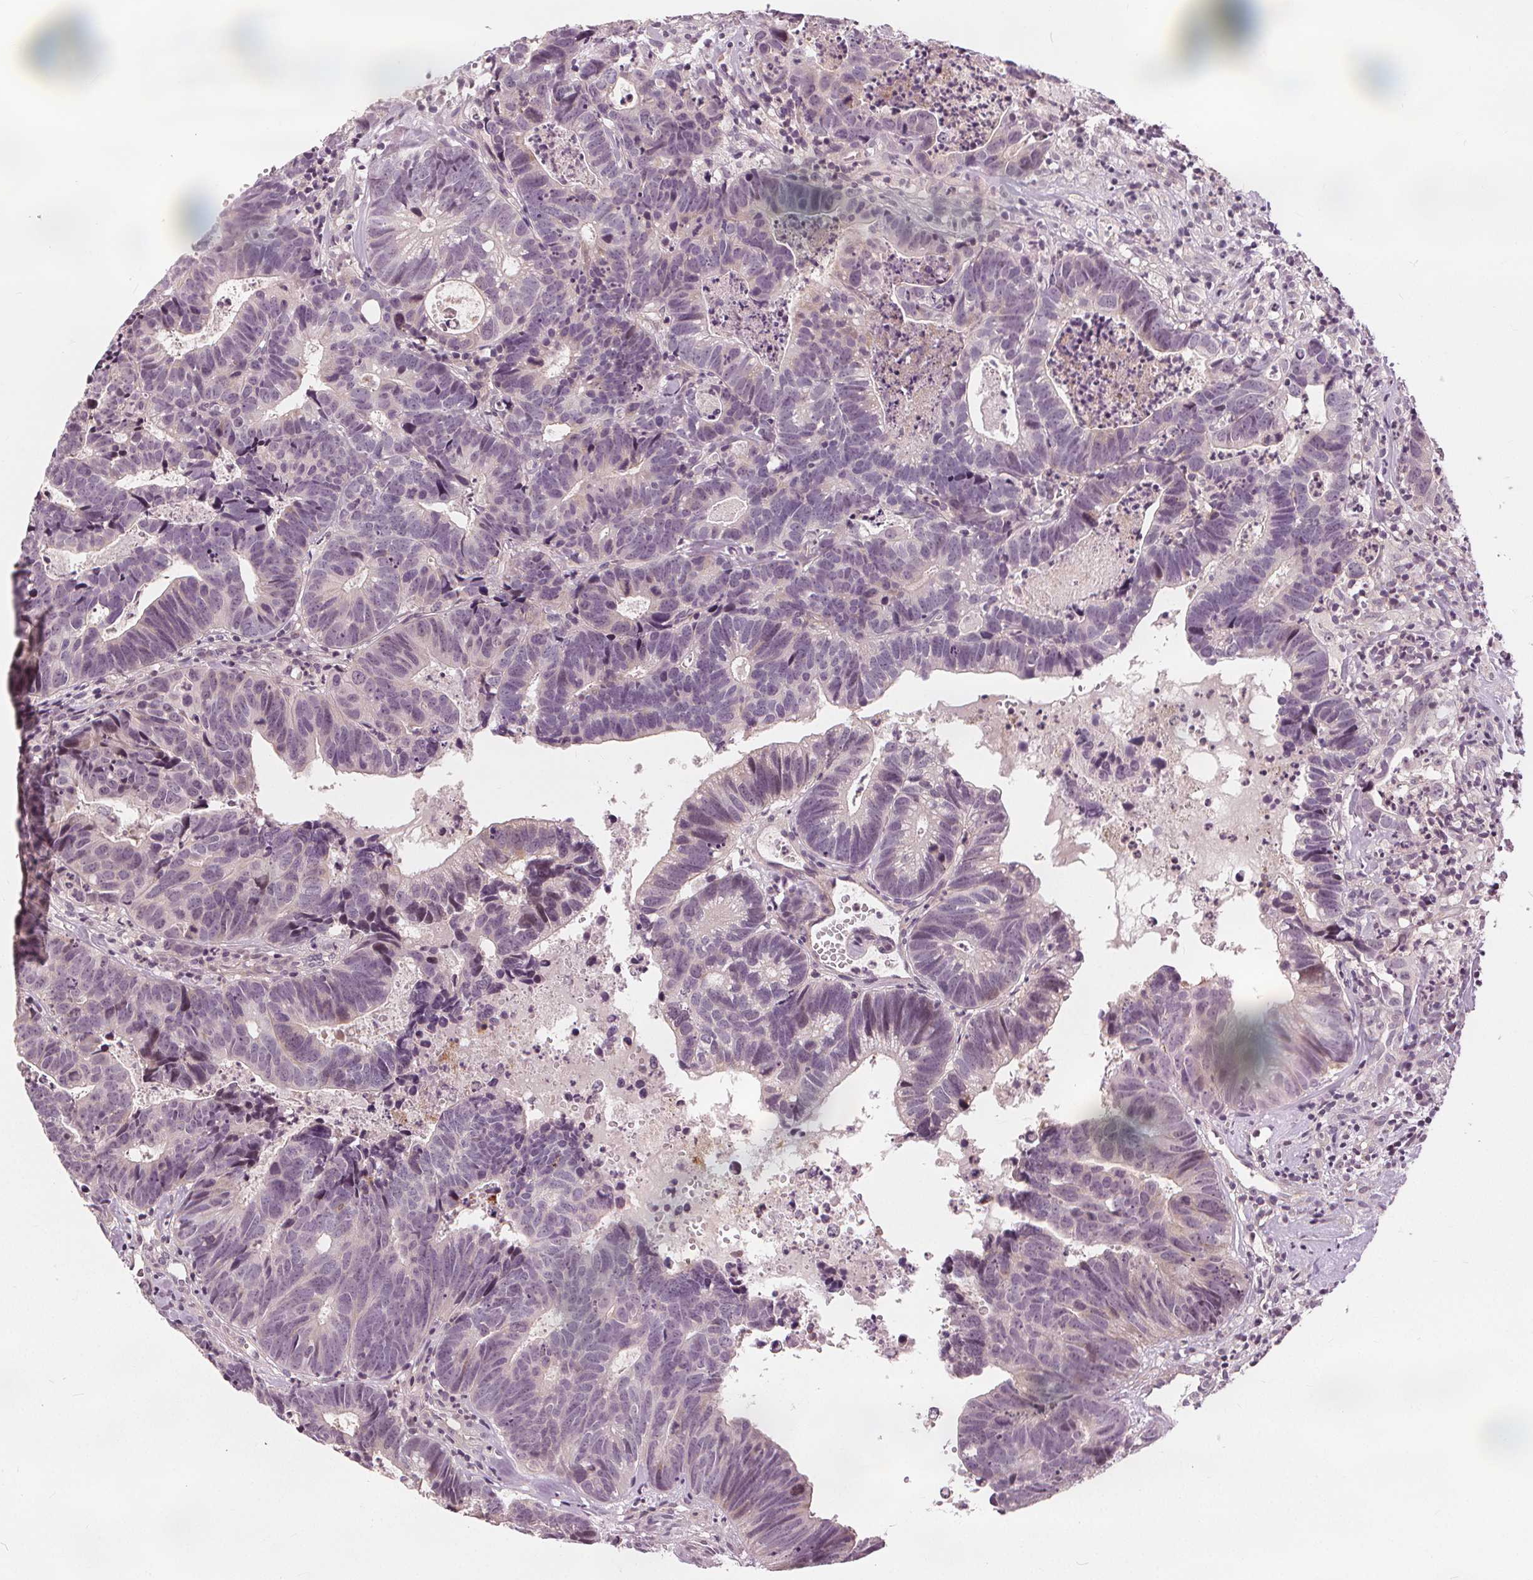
{"staining": {"intensity": "negative", "quantity": "none", "location": "none"}, "tissue": "head and neck cancer", "cell_type": "Tumor cells", "image_type": "cancer", "snomed": [{"axis": "morphology", "description": "Adenocarcinoma, NOS"}, {"axis": "topography", "description": "Head-Neck"}], "caption": "A histopathology image of head and neck cancer (adenocarcinoma) stained for a protein displays no brown staining in tumor cells.", "gene": "SLC34A1", "patient": {"sex": "male", "age": 62}}